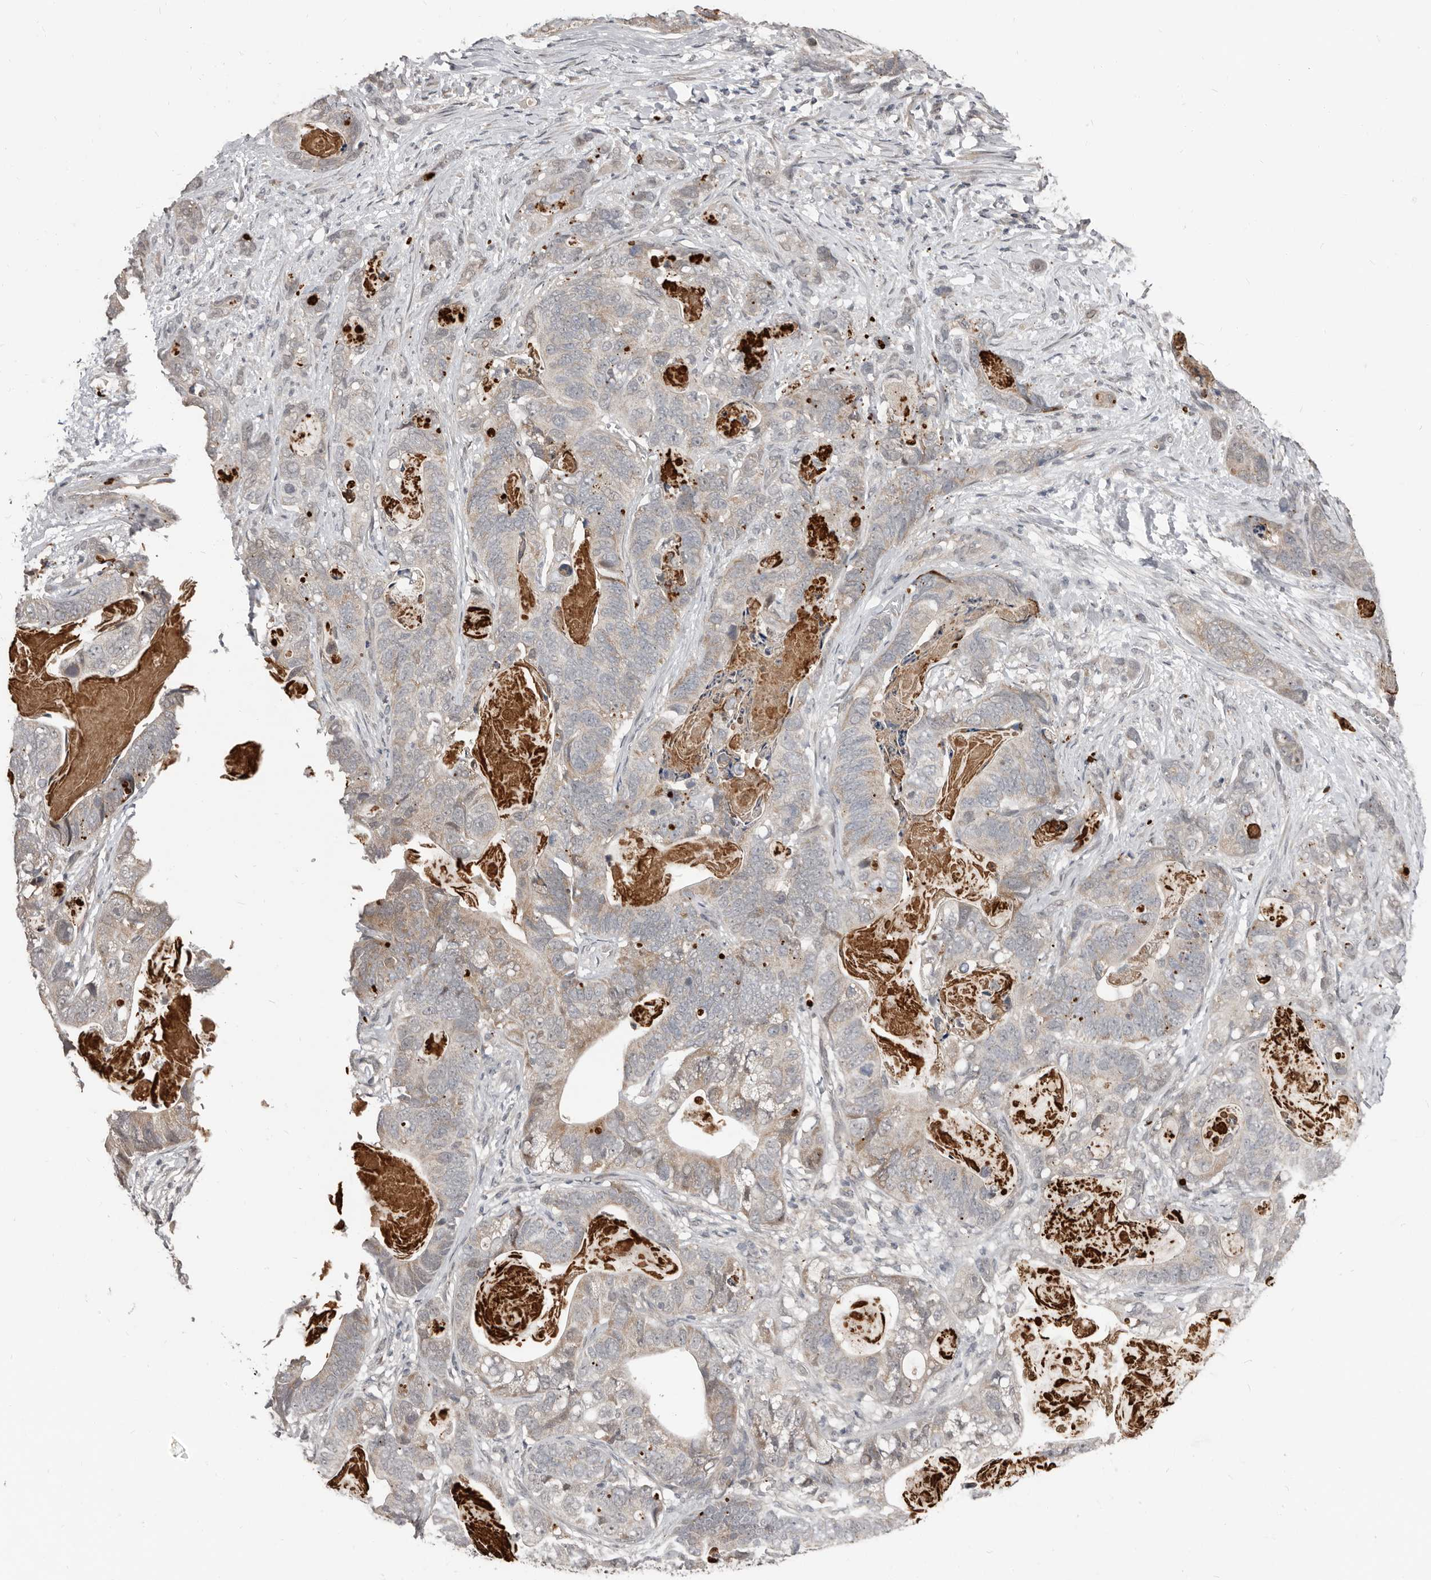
{"staining": {"intensity": "weak", "quantity": "<25%", "location": "cytoplasmic/membranous"}, "tissue": "stomach cancer", "cell_type": "Tumor cells", "image_type": "cancer", "snomed": [{"axis": "morphology", "description": "Normal tissue, NOS"}, {"axis": "morphology", "description": "Adenocarcinoma, NOS"}, {"axis": "topography", "description": "Stomach"}], "caption": "This is a image of immunohistochemistry staining of stomach cancer, which shows no positivity in tumor cells.", "gene": "APOL6", "patient": {"sex": "female", "age": 89}}